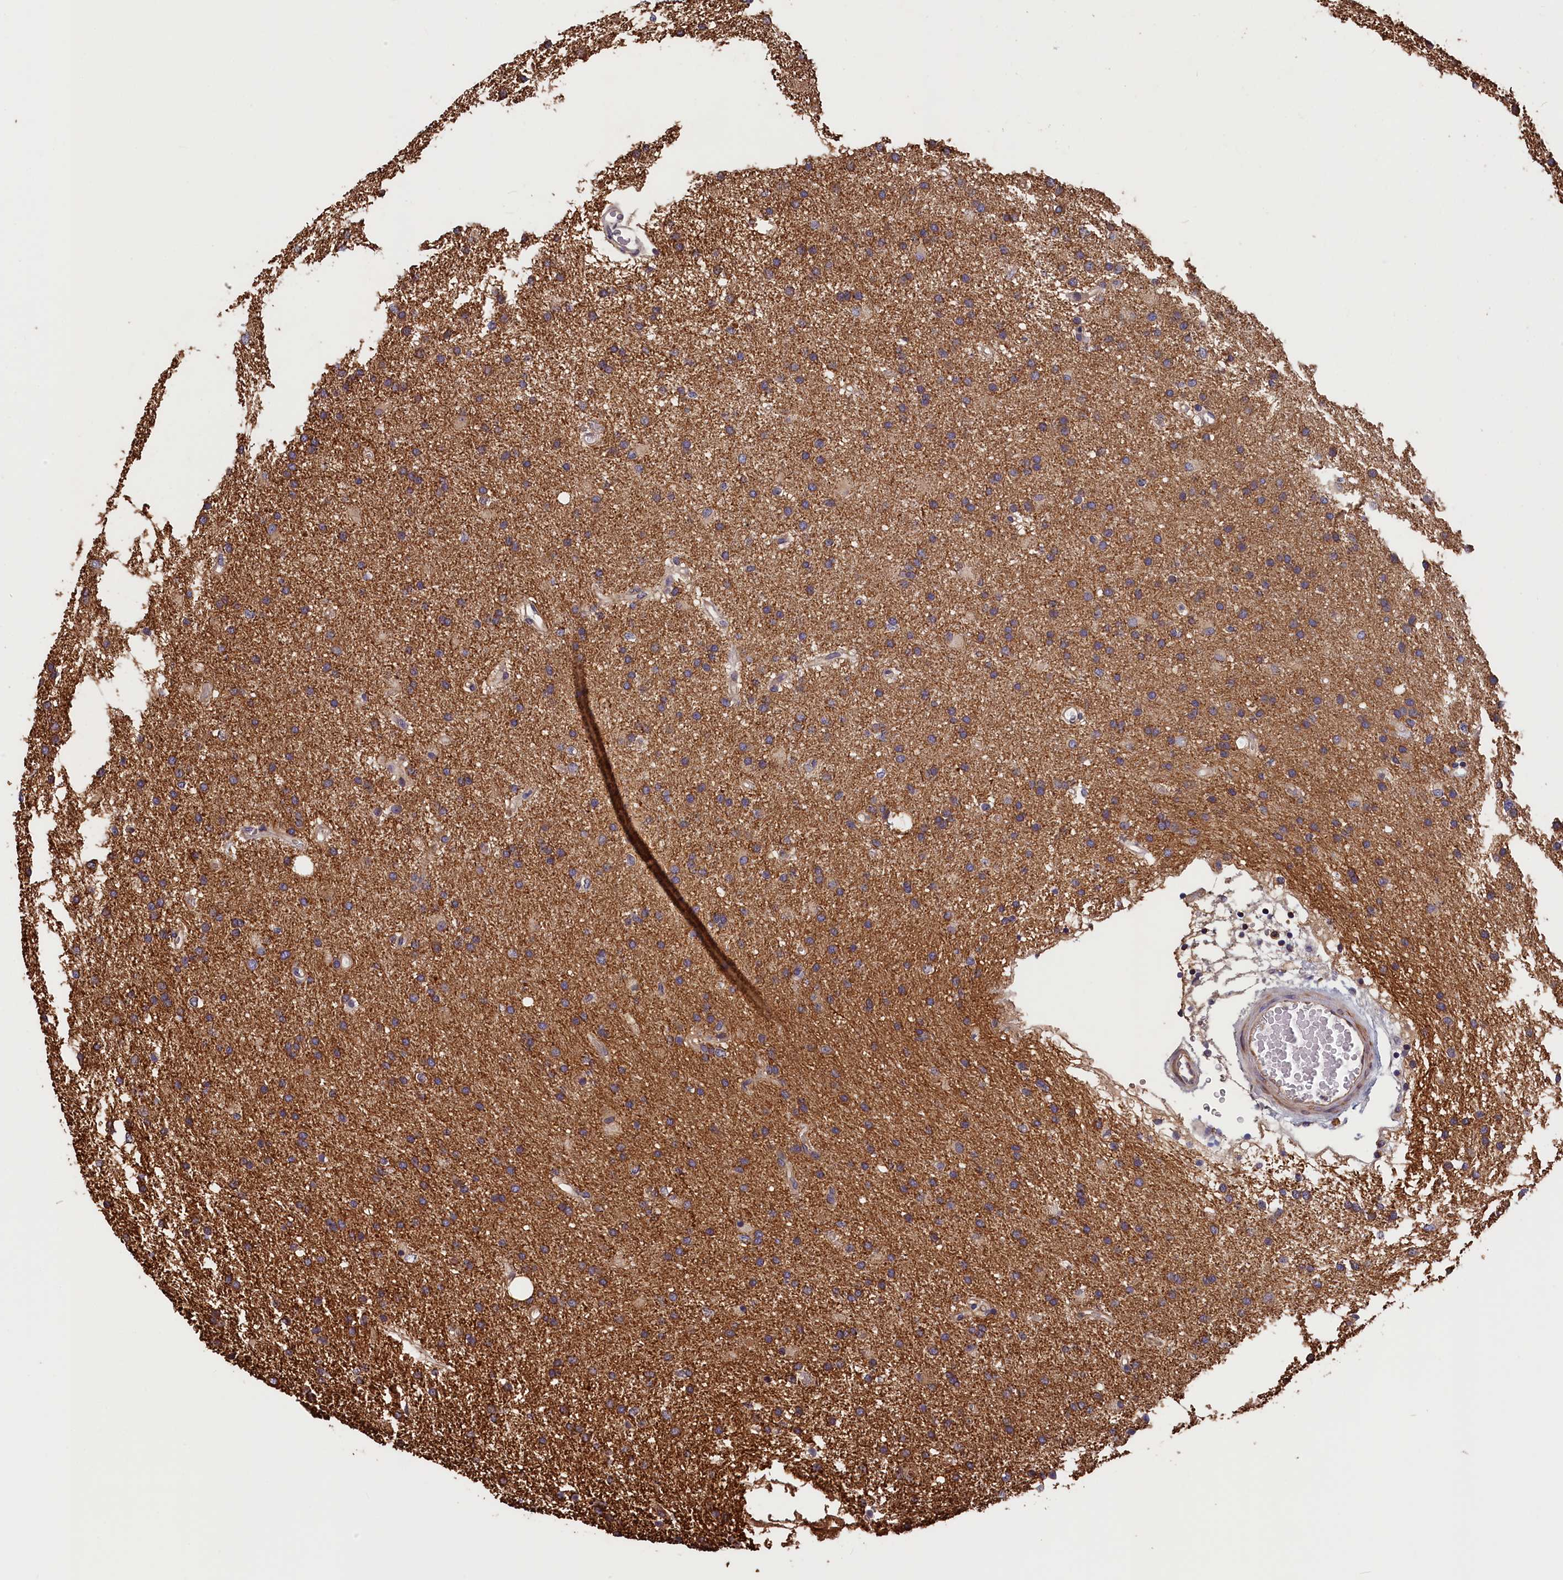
{"staining": {"intensity": "moderate", "quantity": "<25%", "location": "cytoplasmic/membranous"}, "tissue": "glioma", "cell_type": "Tumor cells", "image_type": "cancer", "snomed": [{"axis": "morphology", "description": "Glioma, malignant, High grade"}, {"axis": "topography", "description": "Brain"}], "caption": "Moderate cytoplasmic/membranous protein staining is identified in approximately <25% of tumor cells in glioma. (DAB IHC with brightfield microscopy, high magnification).", "gene": "TMEM116", "patient": {"sex": "male", "age": 77}}